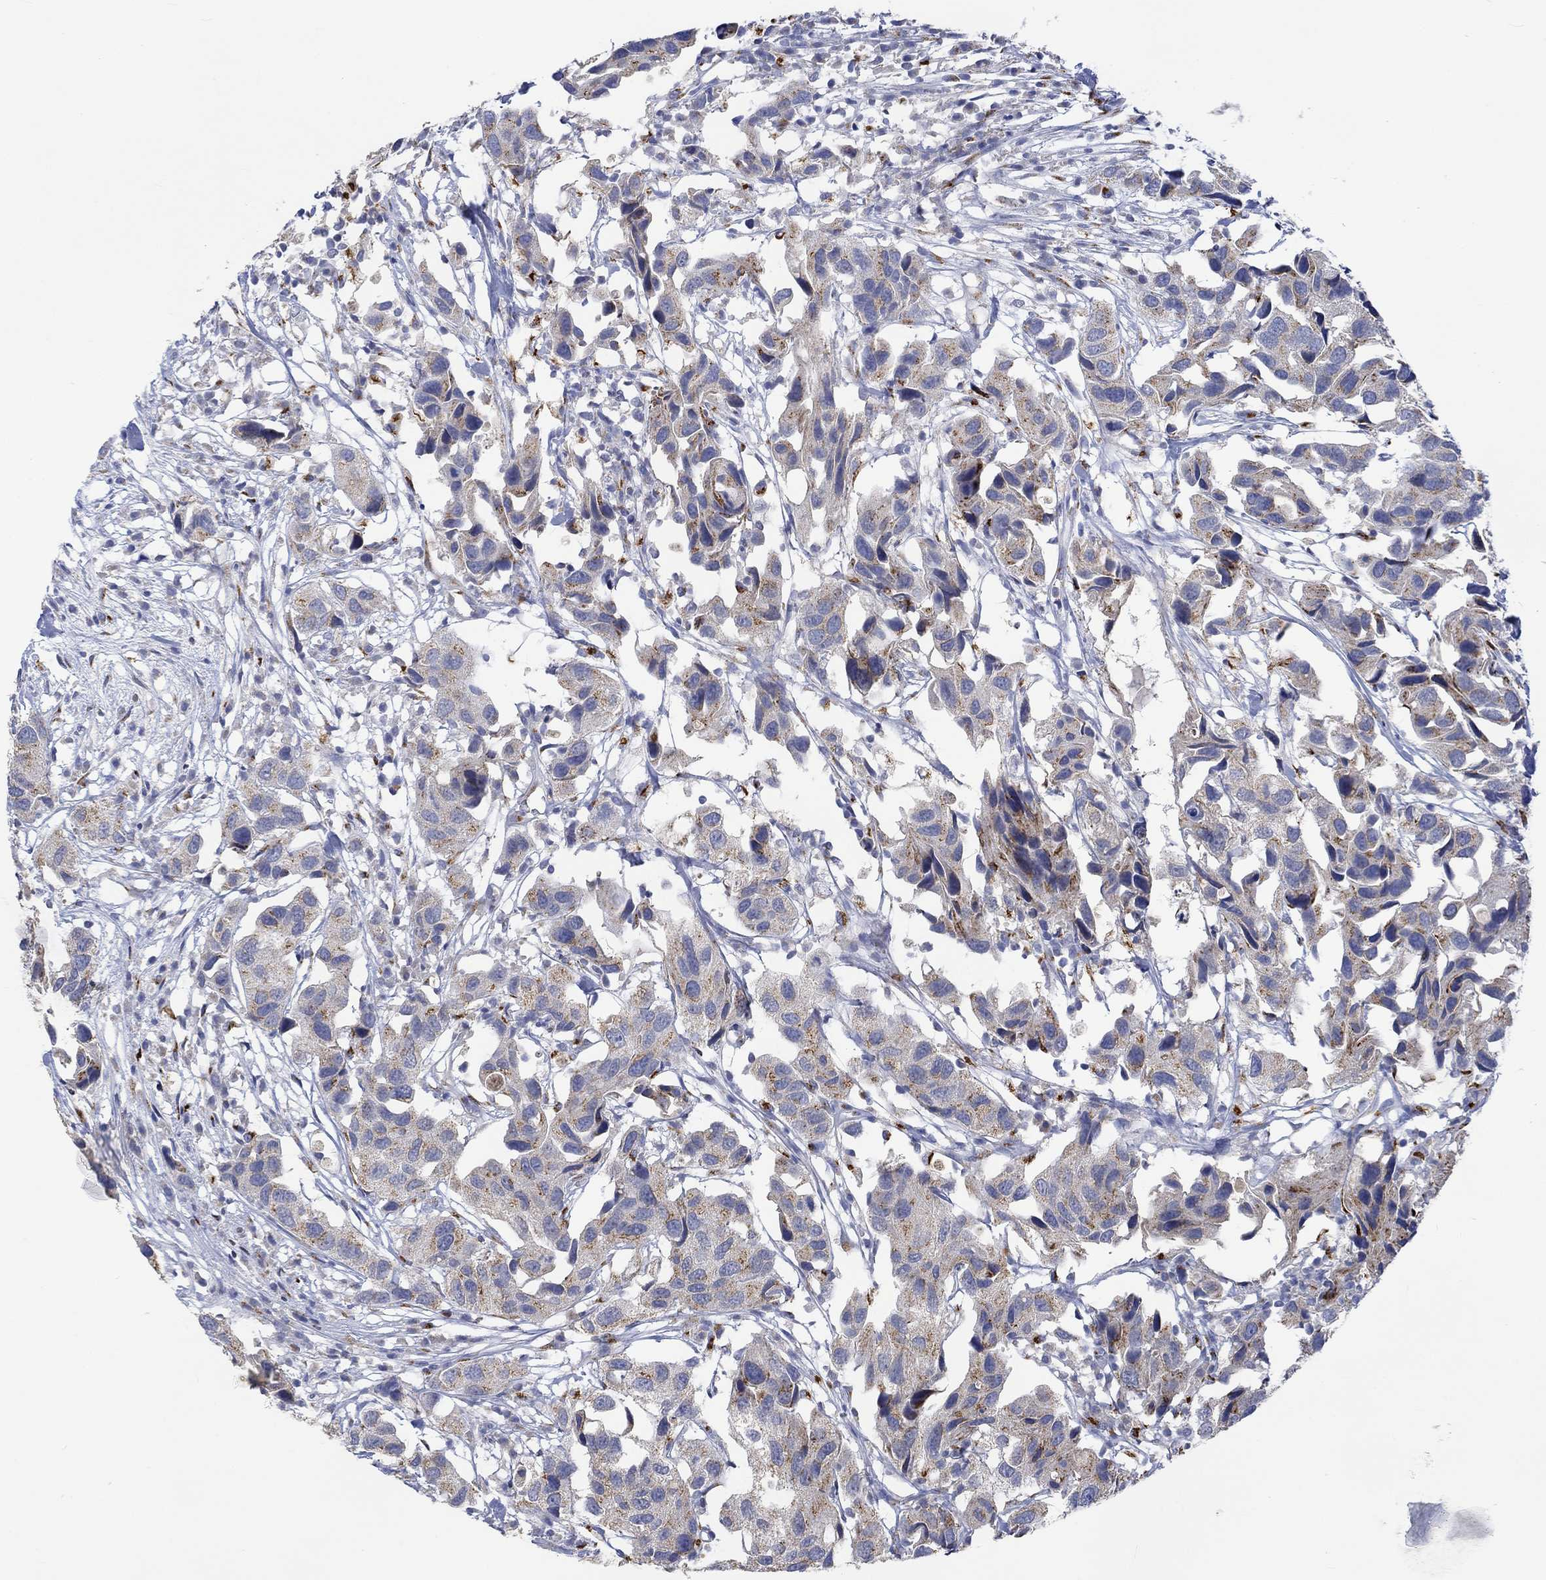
{"staining": {"intensity": "moderate", "quantity": "<25%", "location": "cytoplasmic/membranous"}, "tissue": "urothelial cancer", "cell_type": "Tumor cells", "image_type": "cancer", "snomed": [{"axis": "morphology", "description": "Urothelial carcinoma, High grade"}, {"axis": "topography", "description": "Urinary bladder"}], "caption": "A high-resolution photomicrograph shows immunohistochemistry staining of urothelial cancer, which reveals moderate cytoplasmic/membranous staining in about <25% of tumor cells.", "gene": "SLC48A1", "patient": {"sex": "male", "age": 79}}